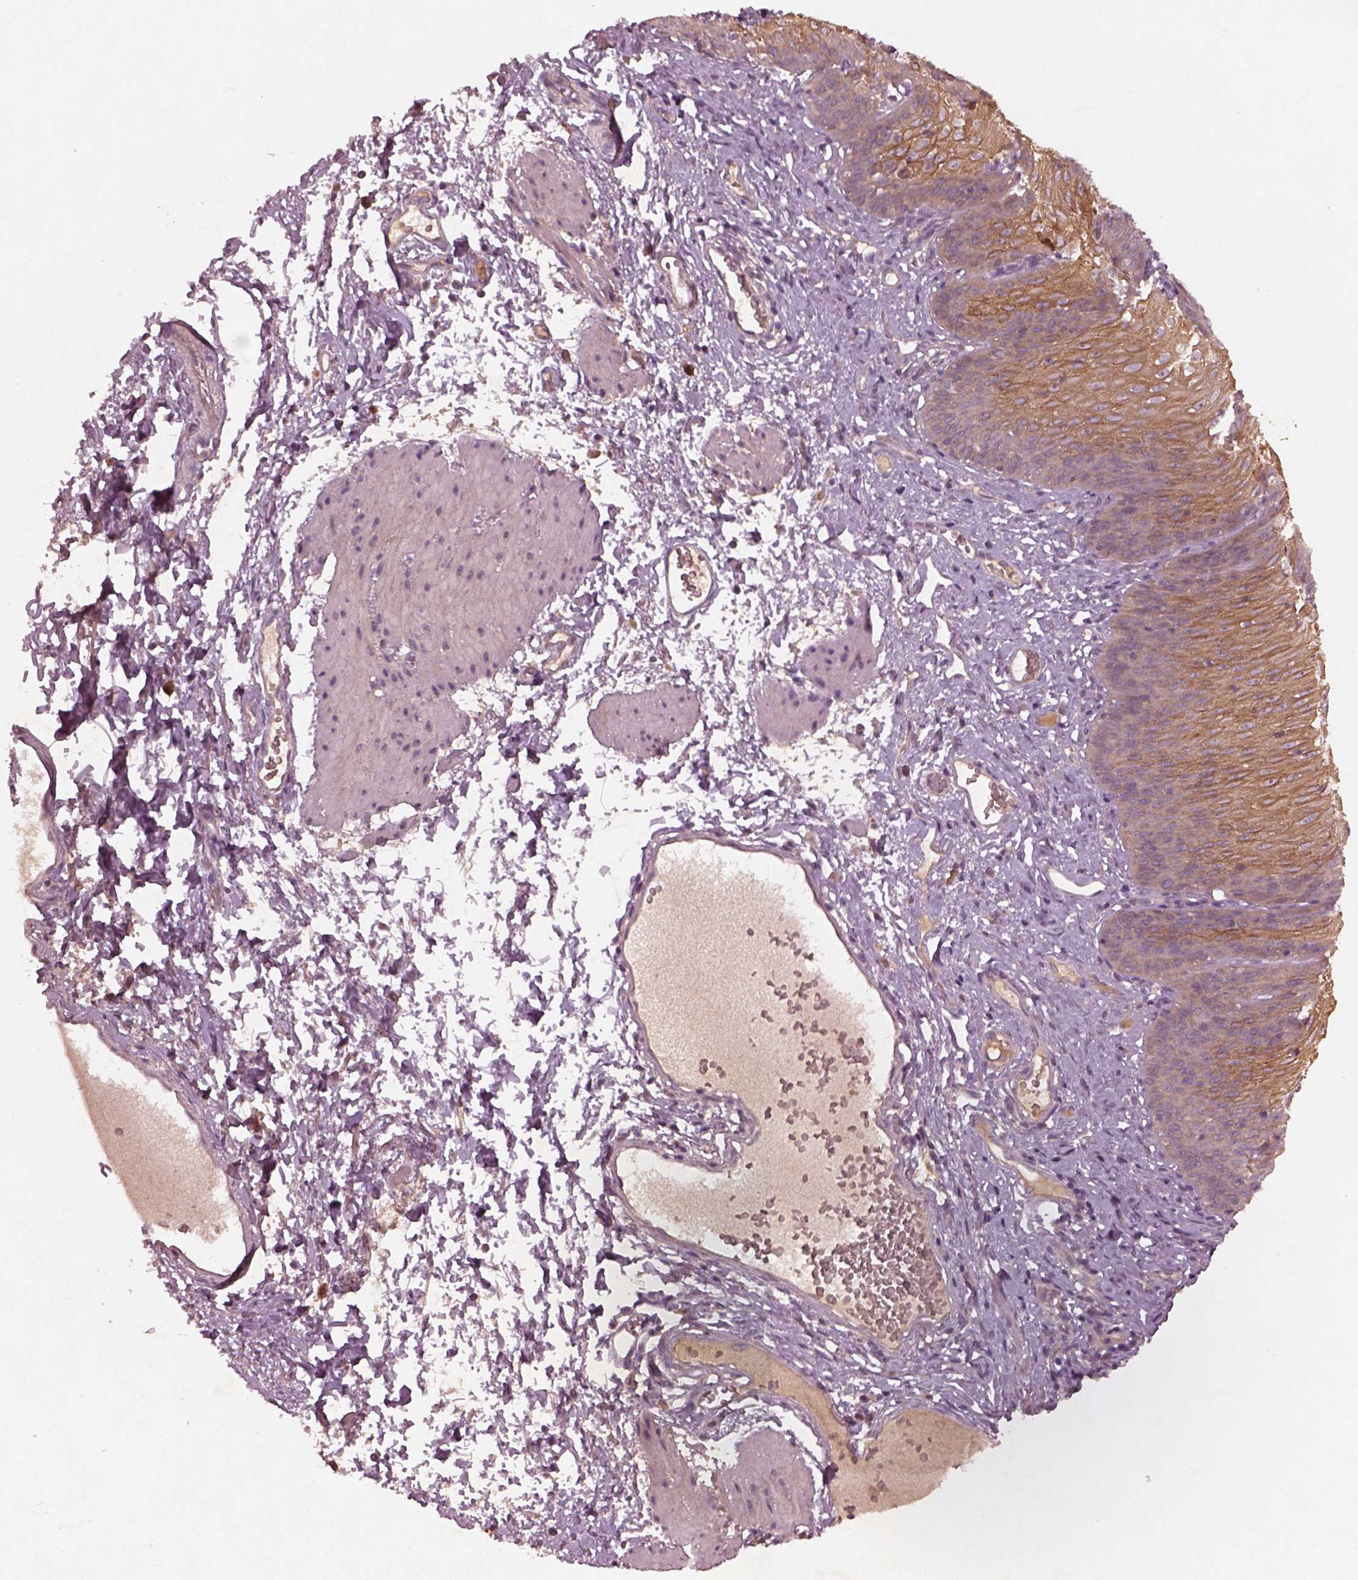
{"staining": {"intensity": "moderate", "quantity": ">75%", "location": "cytoplasmic/membranous"}, "tissue": "esophagus", "cell_type": "Squamous epithelial cells", "image_type": "normal", "snomed": [{"axis": "morphology", "description": "Normal tissue, NOS"}, {"axis": "topography", "description": "Esophagus"}], "caption": "Immunohistochemistry (IHC) image of normal esophagus stained for a protein (brown), which shows medium levels of moderate cytoplasmic/membranous expression in about >75% of squamous epithelial cells.", "gene": "FAM234A", "patient": {"sex": "male", "age": 72}}